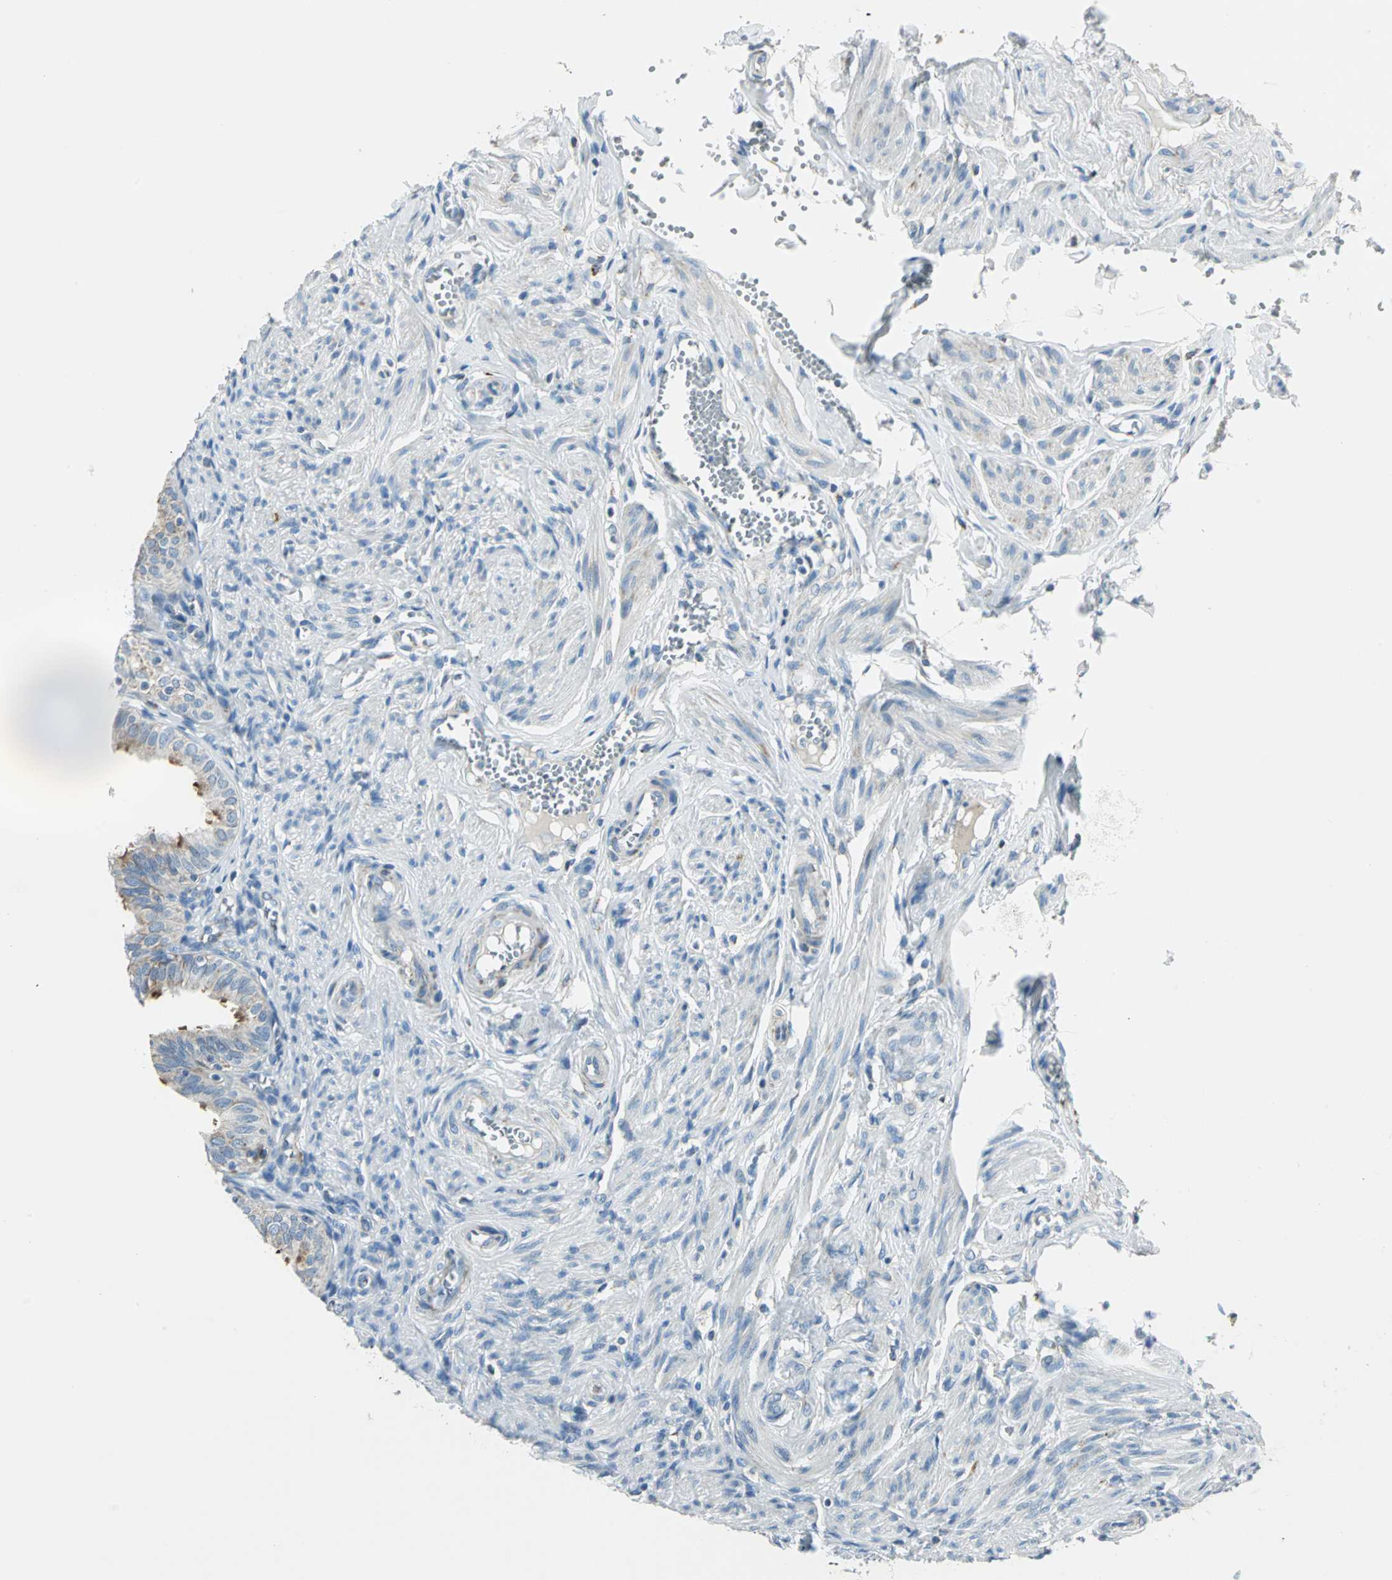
{"staining": {"intensity": "strong", "quantity": ">75%", "location": "cytoplasmic/membranous,nuclear"}, "tissue": "fallopian tube", "cell_type": "Glandular cells", "image_type": "normal", "snomed": [{"axis": "morphology", "description": "Normal tissue, NOS"}, {"axis": "topography", "description": "Fallopian tube"}], "caption": "Benign fallopian tube exhibits strong cytoplasmic/membranous,nuclear staining in approximately >75% of glandular cells (brown staining indicates protein expression, while blue staining denotes nuclei)..", "gene": "ACADM", "patient": {"sex": "female", "age": 46}}